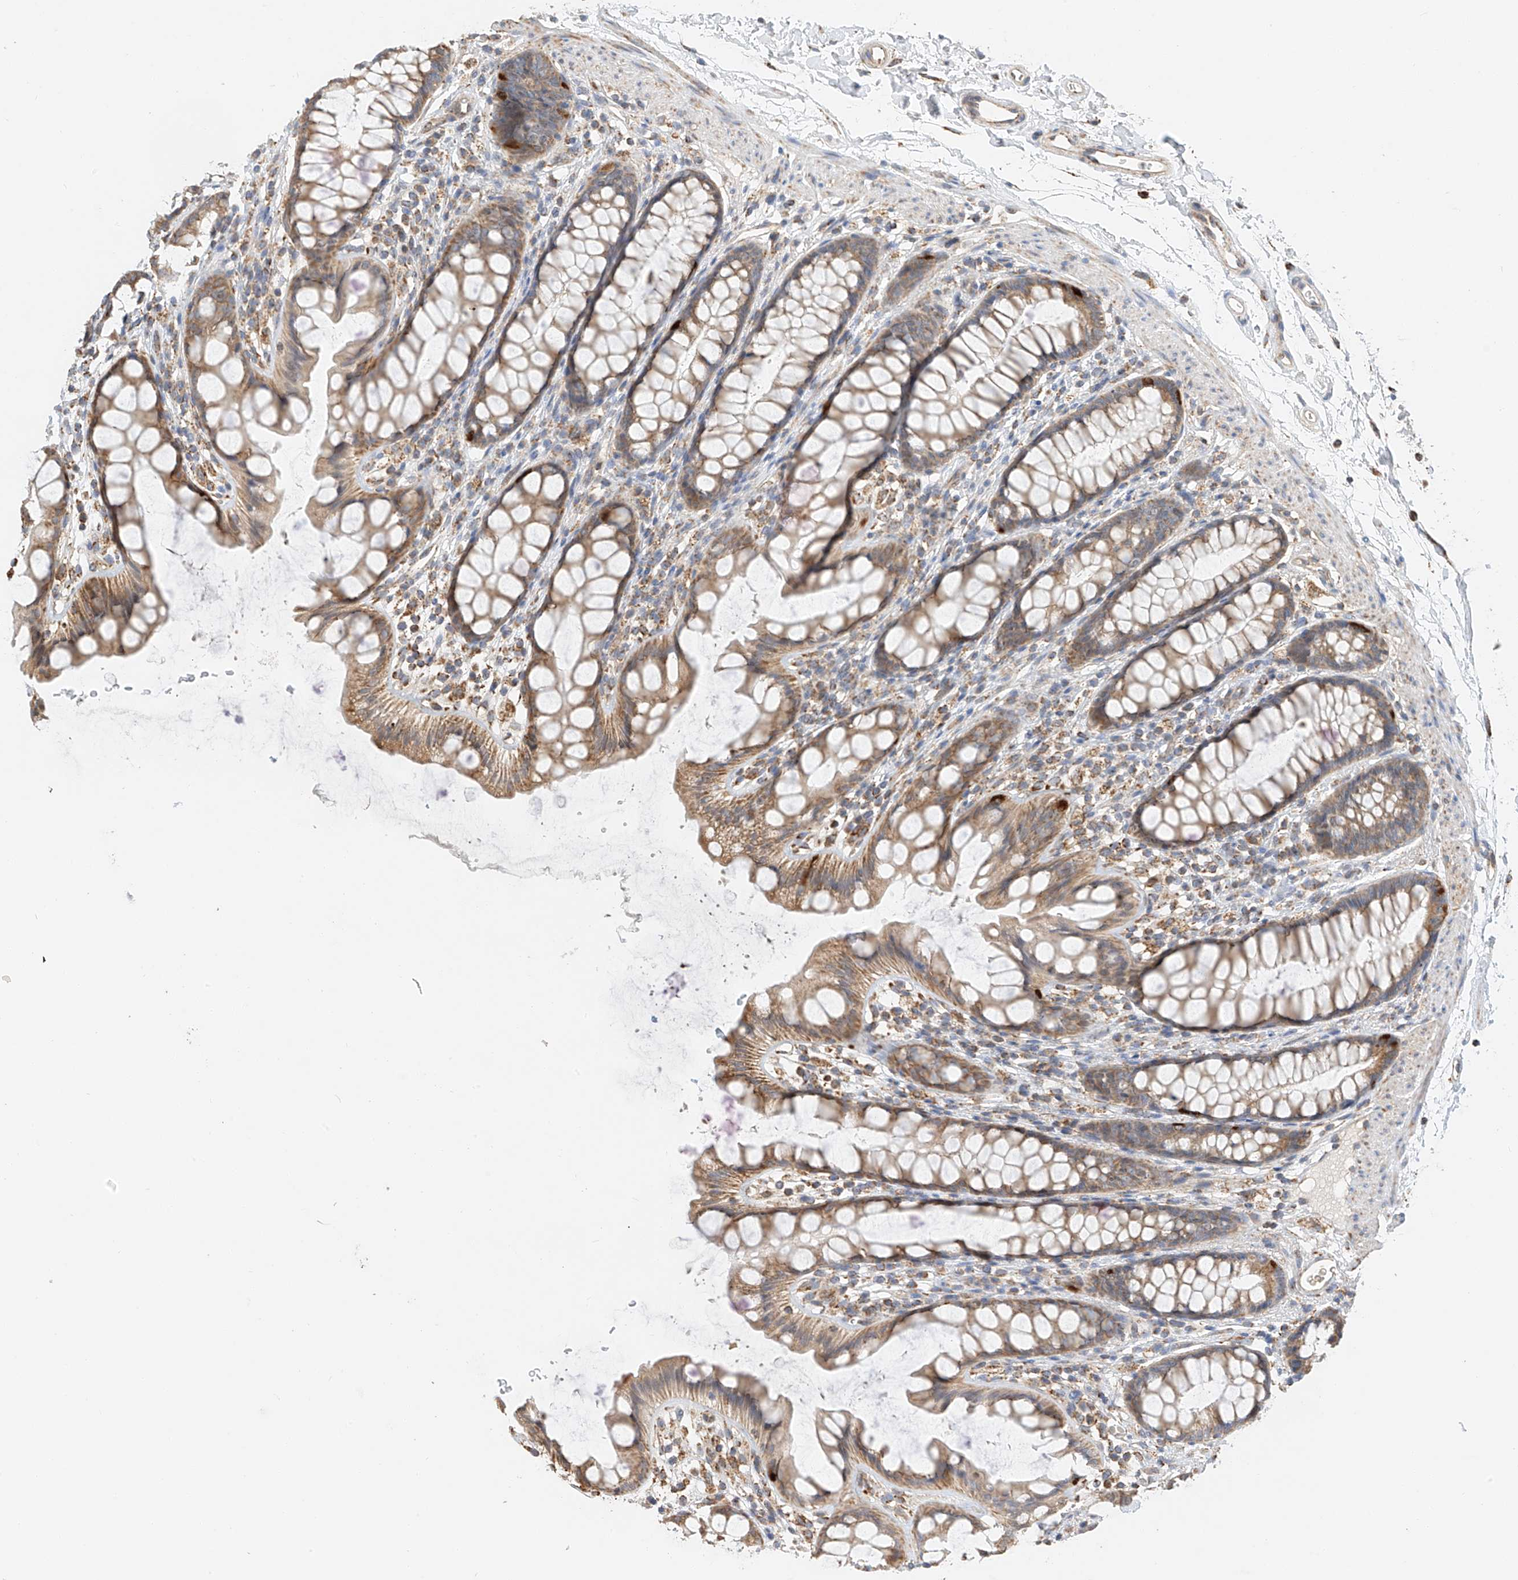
{"staining": {"intensity": "moderate", "quantity": "25%-75%", "location": "cytoplasmic/membranous"}, "tissue": "rectum", "cell_type": "Glandular cells", "image_type": "normal", "snomed": [{"axis": "morphology", "description": "Normal tissue, NOS"}, {"axis": "topography", "description": "Rectum"}], "caption": "The photomicrograph demonstrates a brown stain indicating the presence of a protein in the cytoplasmic/membranous of glandular cells in rectum. (IHC, brightfield microscopy, high magnification).", "gene": "YIPF7", "patient": {"sex": "female", "age": 65}}